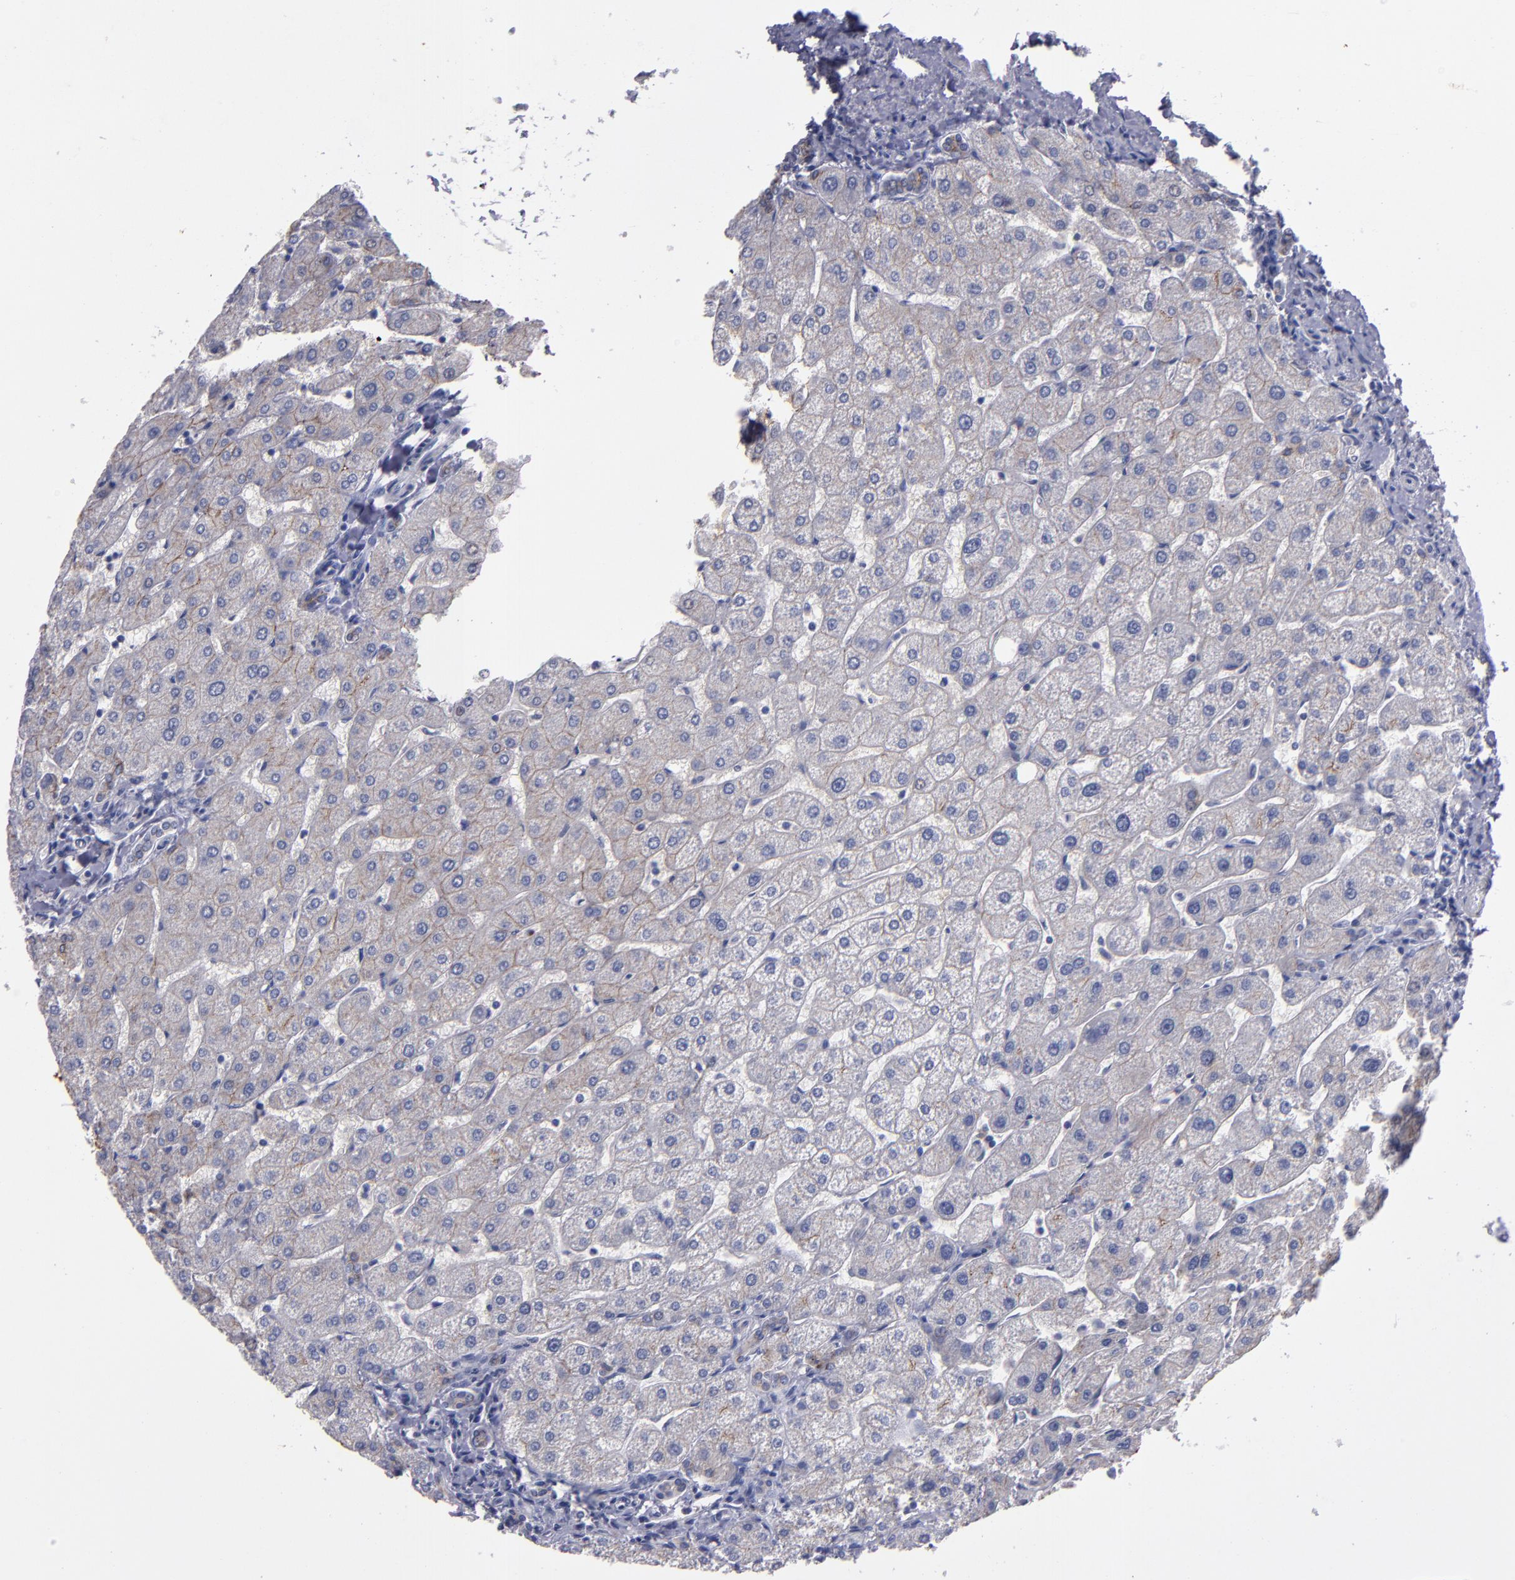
{"staining": {"intensity": "weak", "quantity": ">75%", "location": "cytoplasmic/membranous"}, "tissue": "liver", "cell_type": "Cholangiocytes", "image_type": "normal", "snomed": [{"axis": "morphology", "description": "Normal tissue, NOS"}, {"axis": "topography", "description": "Liver"}], "caption": "IHC (DAB) staining of unremarkable human liver exhibits weak cytoplasmic/membranous protein staining in about >75% of cholangiocytes.", "gene": "CDH3", "patient": {"sex": "male", "age": 67}}